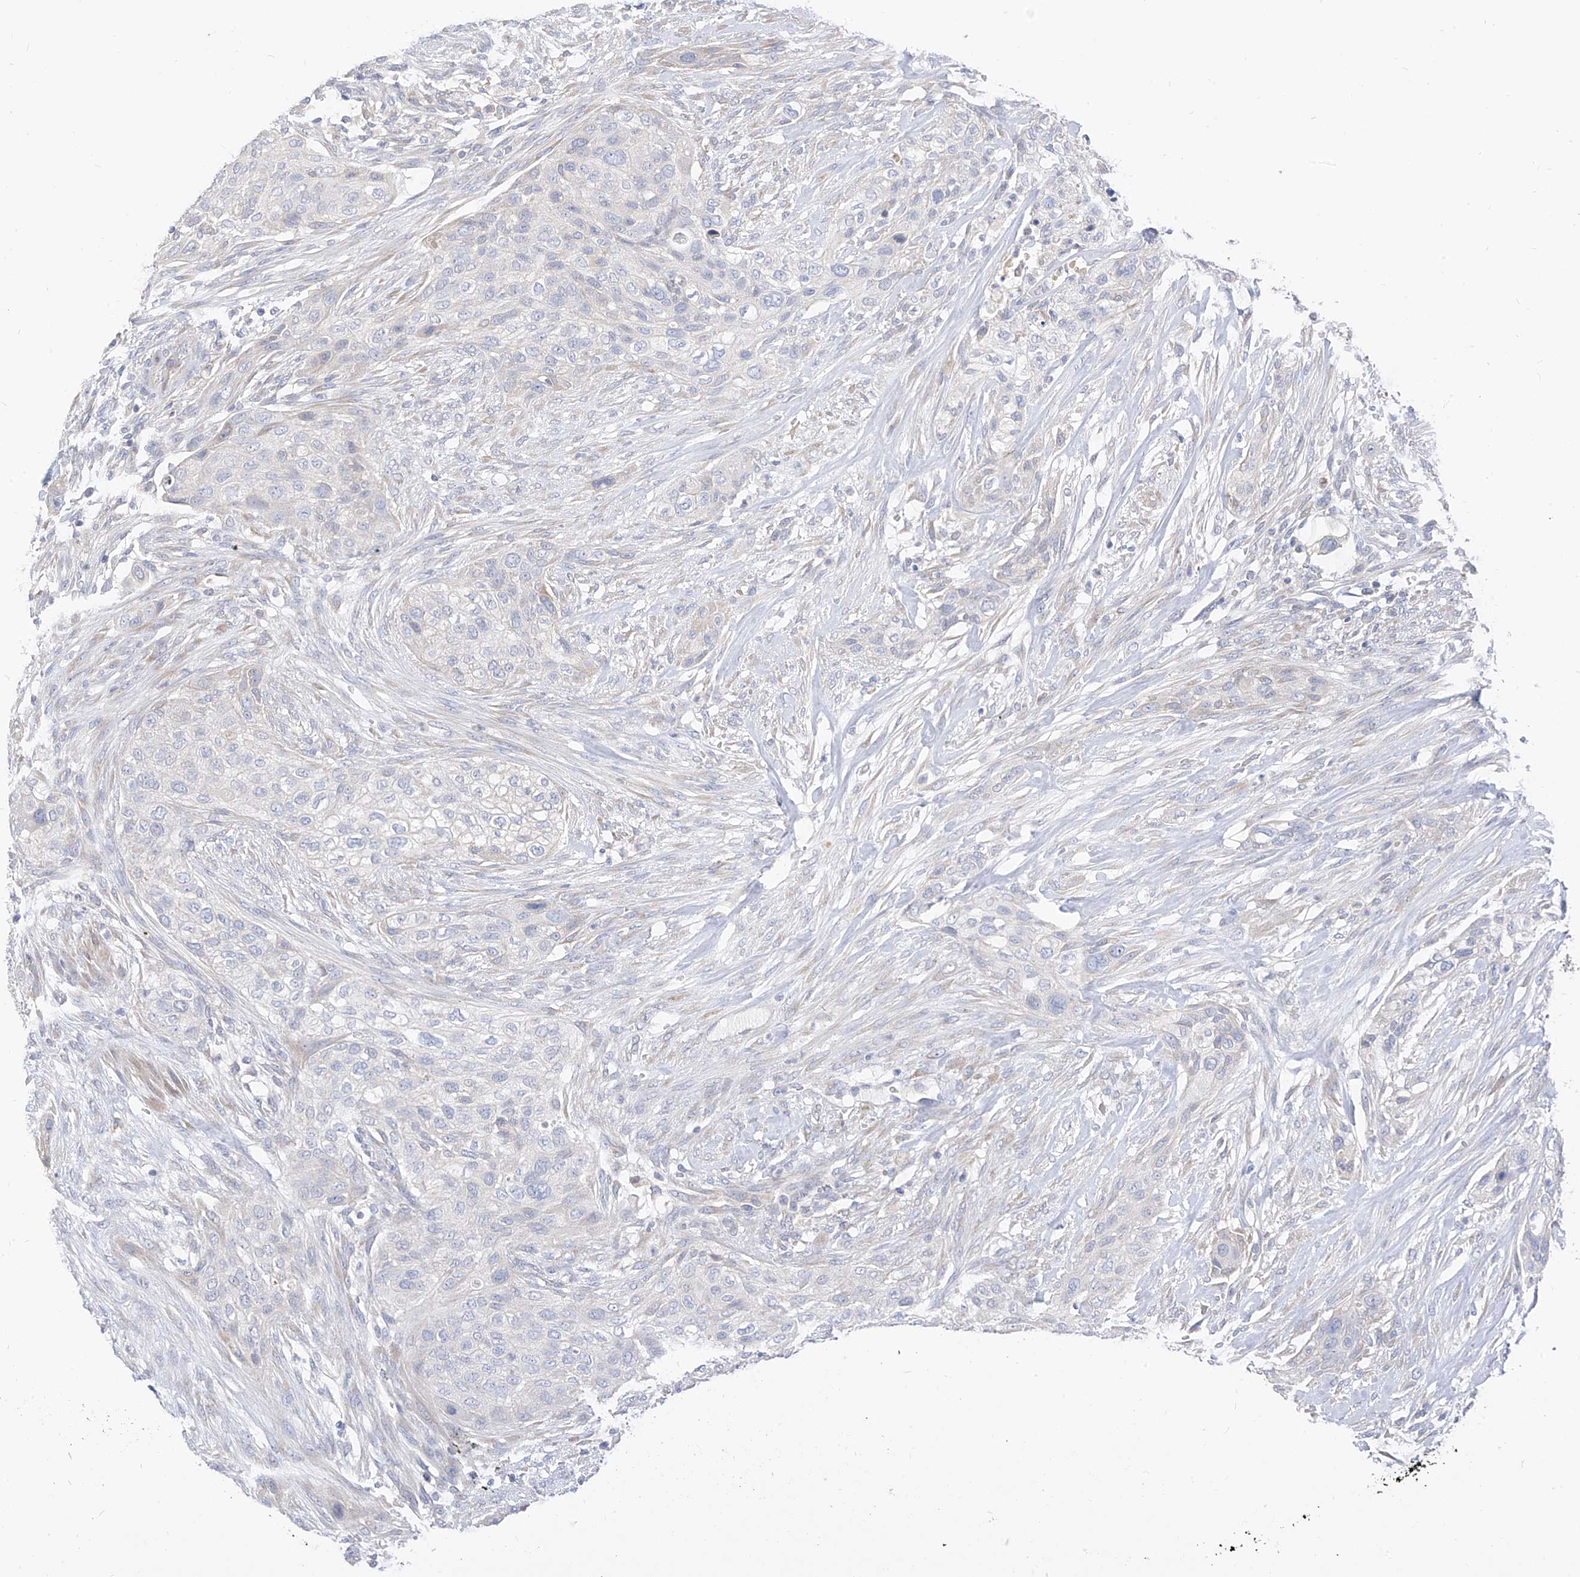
{"staining": {"intensity": "negative", "quantity": "none", "location": "none"}, "tissue": "urothelial cancer", "cell_type": "Tumor cells", "image_type": "cancer", "snomed": [{"axis": "morphology", "description": "Urothelial carcinoma, High grade"}, {"axis": "topography", "description": "Urinary bladder"}], "caption": "Immunohistochemistry (IHC) micrograph of neoplastic tissue: urothelial cancer stained with DAB shows no significant protein positivity in tumor cells. (Immunohistochemistry (IHC), brightfield microscopy, high magnification).", "gene": "RASA2", "patient": {"sex": "male", "age": 35}}